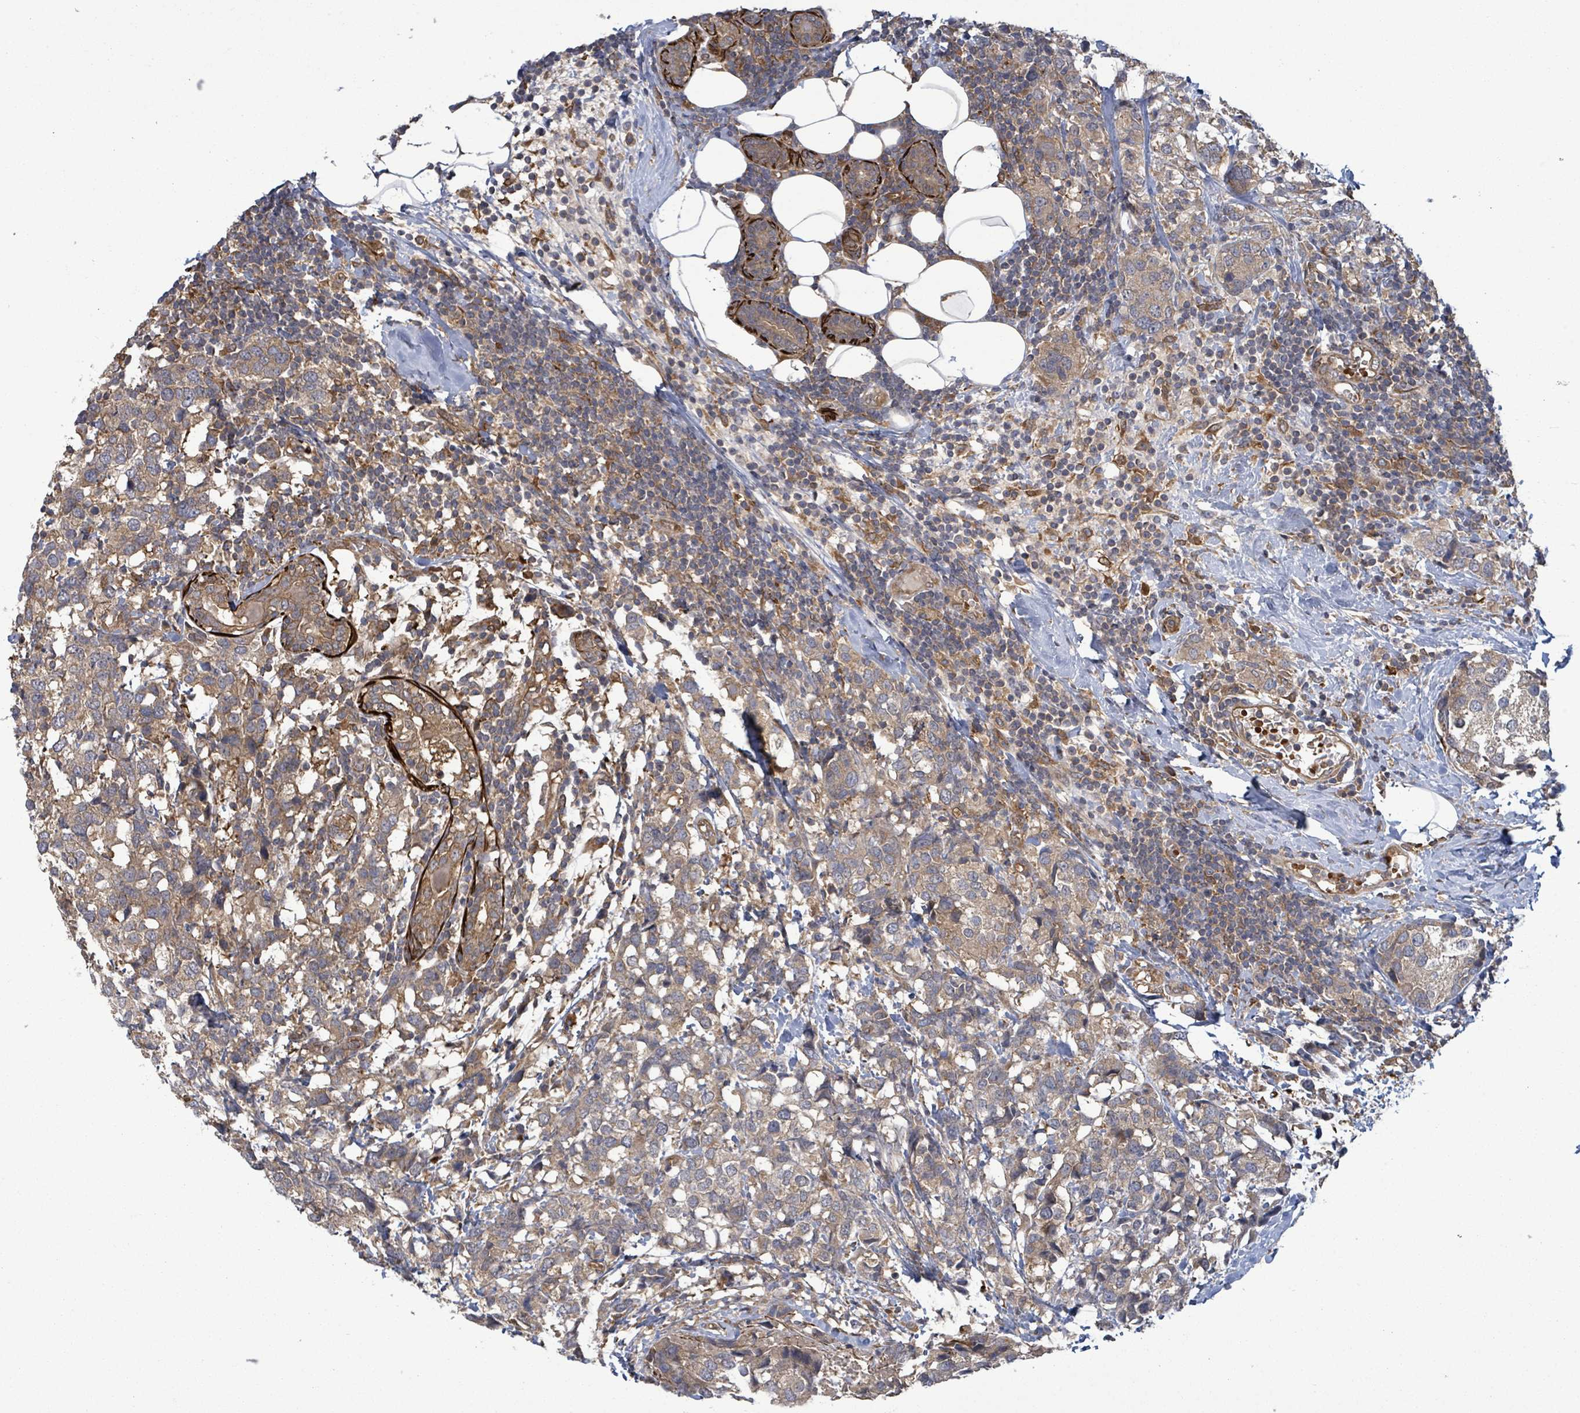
{"staining": {"intensity": "weak", "quantity": "25%-75%", "location": "cytoplasmic/membranous"}, "tissue": "breast cancer", "cell_type": "Tumor cells", "image_type": "cancer", "snomed": [{"axis": "morphology", "description": "Lobular carcinoma"}, {"axis": "topography", "description": "Breast"}], "caption": "Immunohistochemistry micrograph of neoplastic tissue: lobular carcinoma (breast) stained using immunohistochemistry (IHC) displays low levels of weak protein expression localized specifically in the cytoplasmic/membranous of tumor cells, appearing as a cytoplasmic/membranous brown color.", "gene": "MAP3K6", "patient": {"sex": "female", "age": 59}}